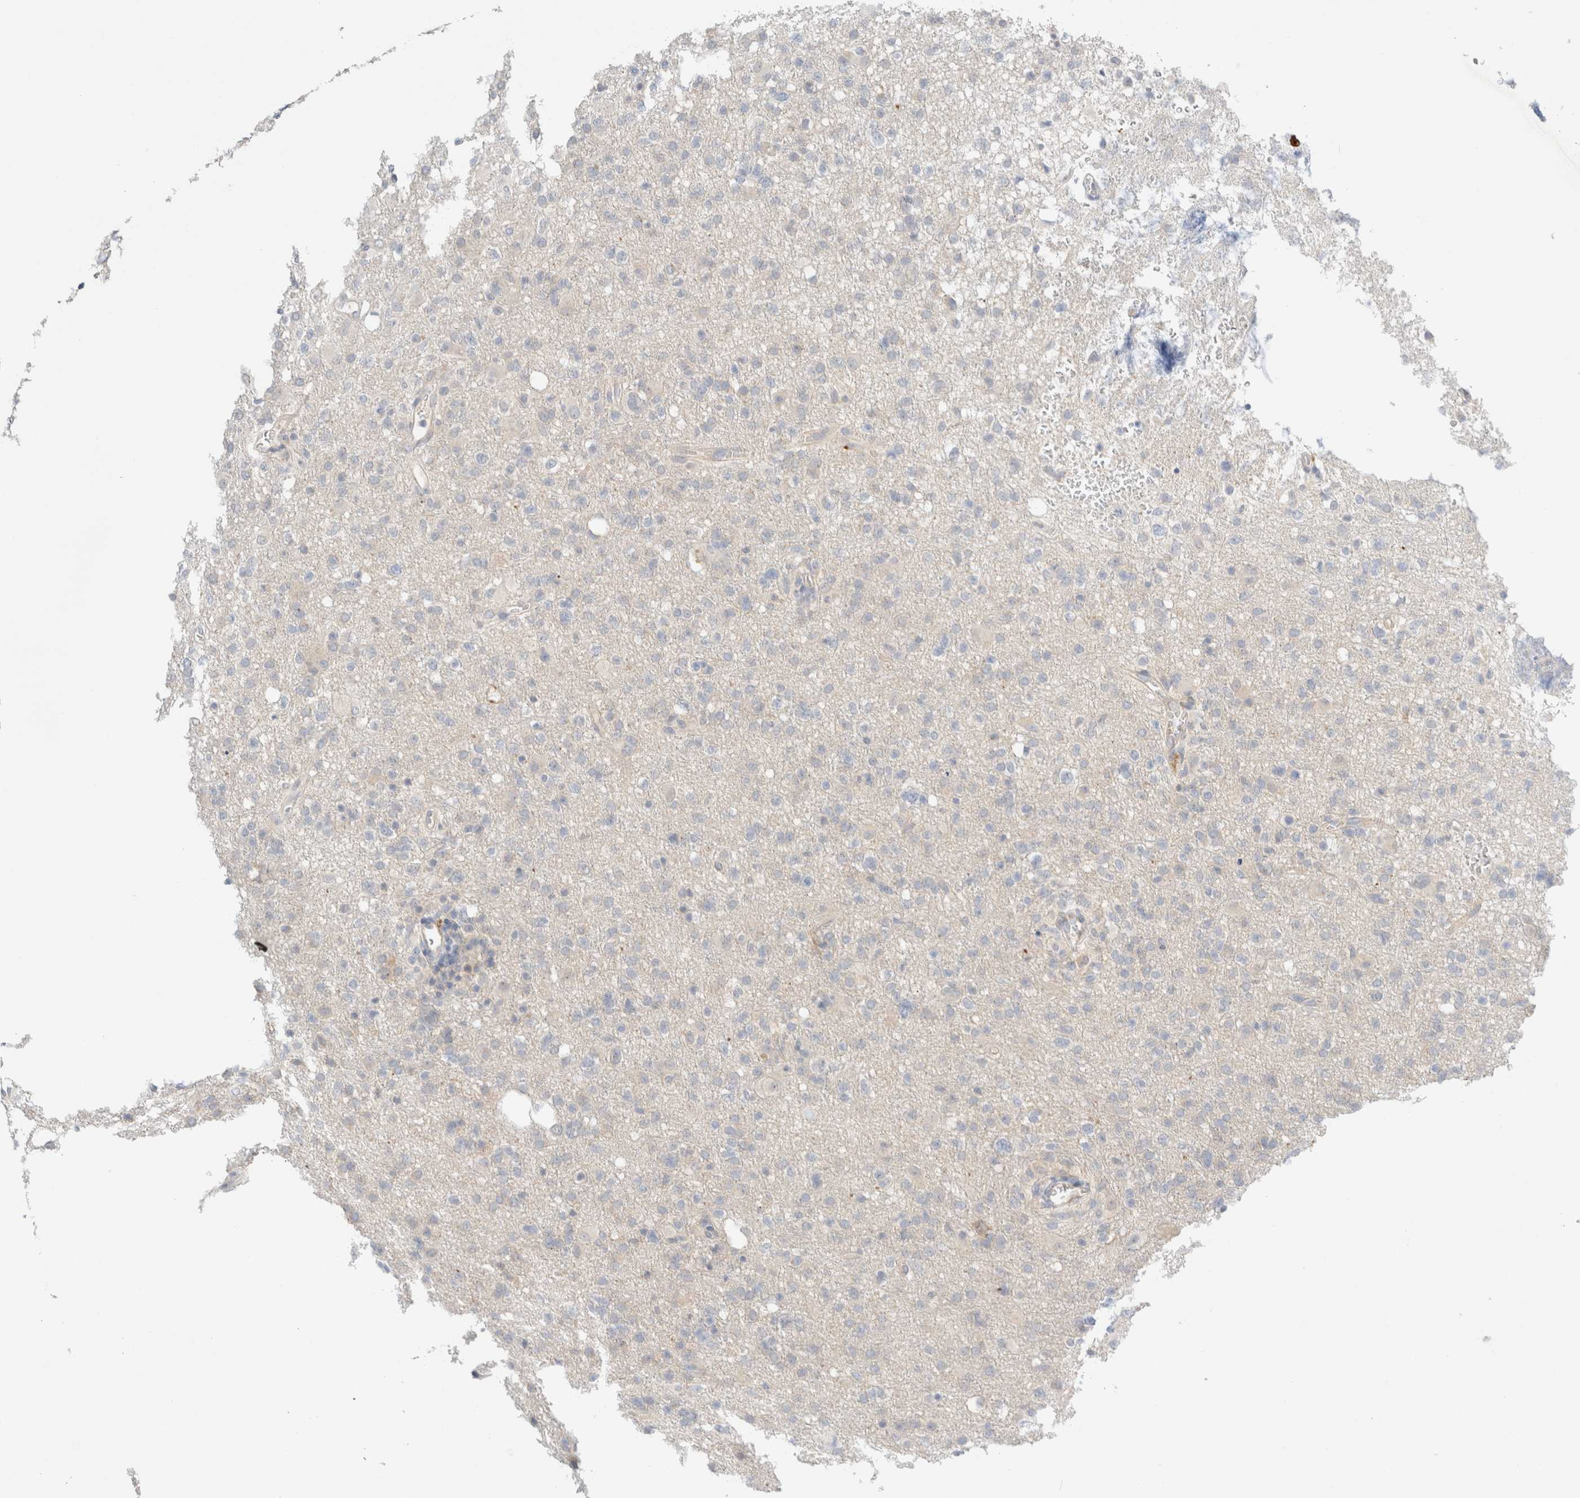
{"staining": {"intensity": "negative", "quantity": "none", "location": "none"}, "tissue": "glioma", "cell_type": "Tumor cells", "image_type": "cancer", "snomed": [{"axis": "morphology", "description": "Glioma, malignant, High grade"}, {"axis": "topography", "description": "Brain"}], "caption": "Glioma was stained to show a protein in brown. There is no significant staining in tumor cells.", "gene": "SDR16C5", "patient": {"sex": "female", "age": 57}}